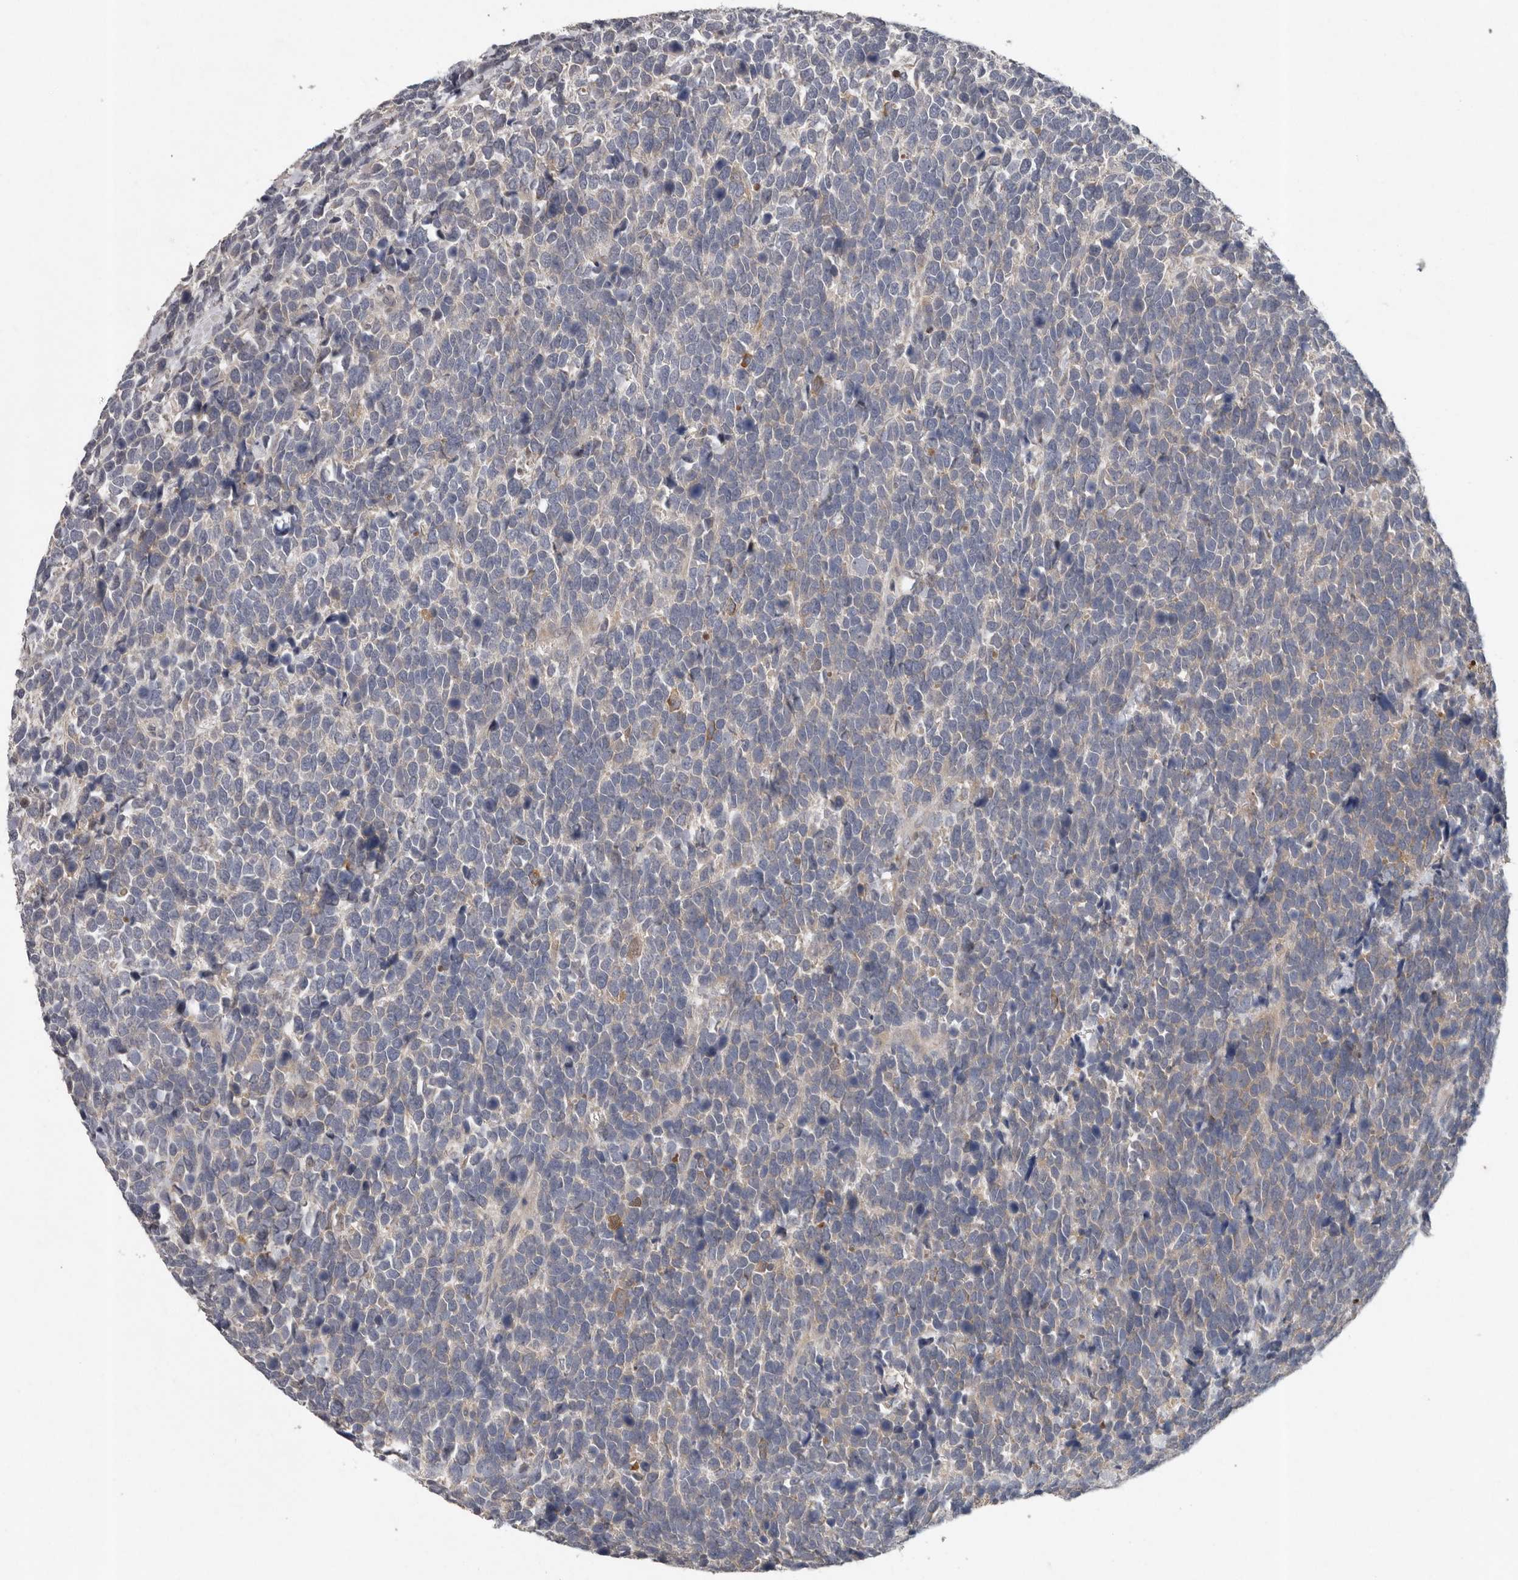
{"staining": {"intensity": "weak", "quantity": "<25%", "location": "cytoplasmic/membranous"}, "tissue": "urothelial cancer", "cell_type": "Tumor cells", "image_type": "cancer", "snomed": [{"axis": "morphology", "description": "Urothelial carcinoma, High grade"}, {"axis": "topography", "description": "Urinary bladder"}], "caption": "Immunohistochemistry (IHC) of human high-grade urothelial carcinoma demonstrates no expression in tumor cells.", "gene": "RALGPS2", "patient": {"sex": "female", "age": 82}}